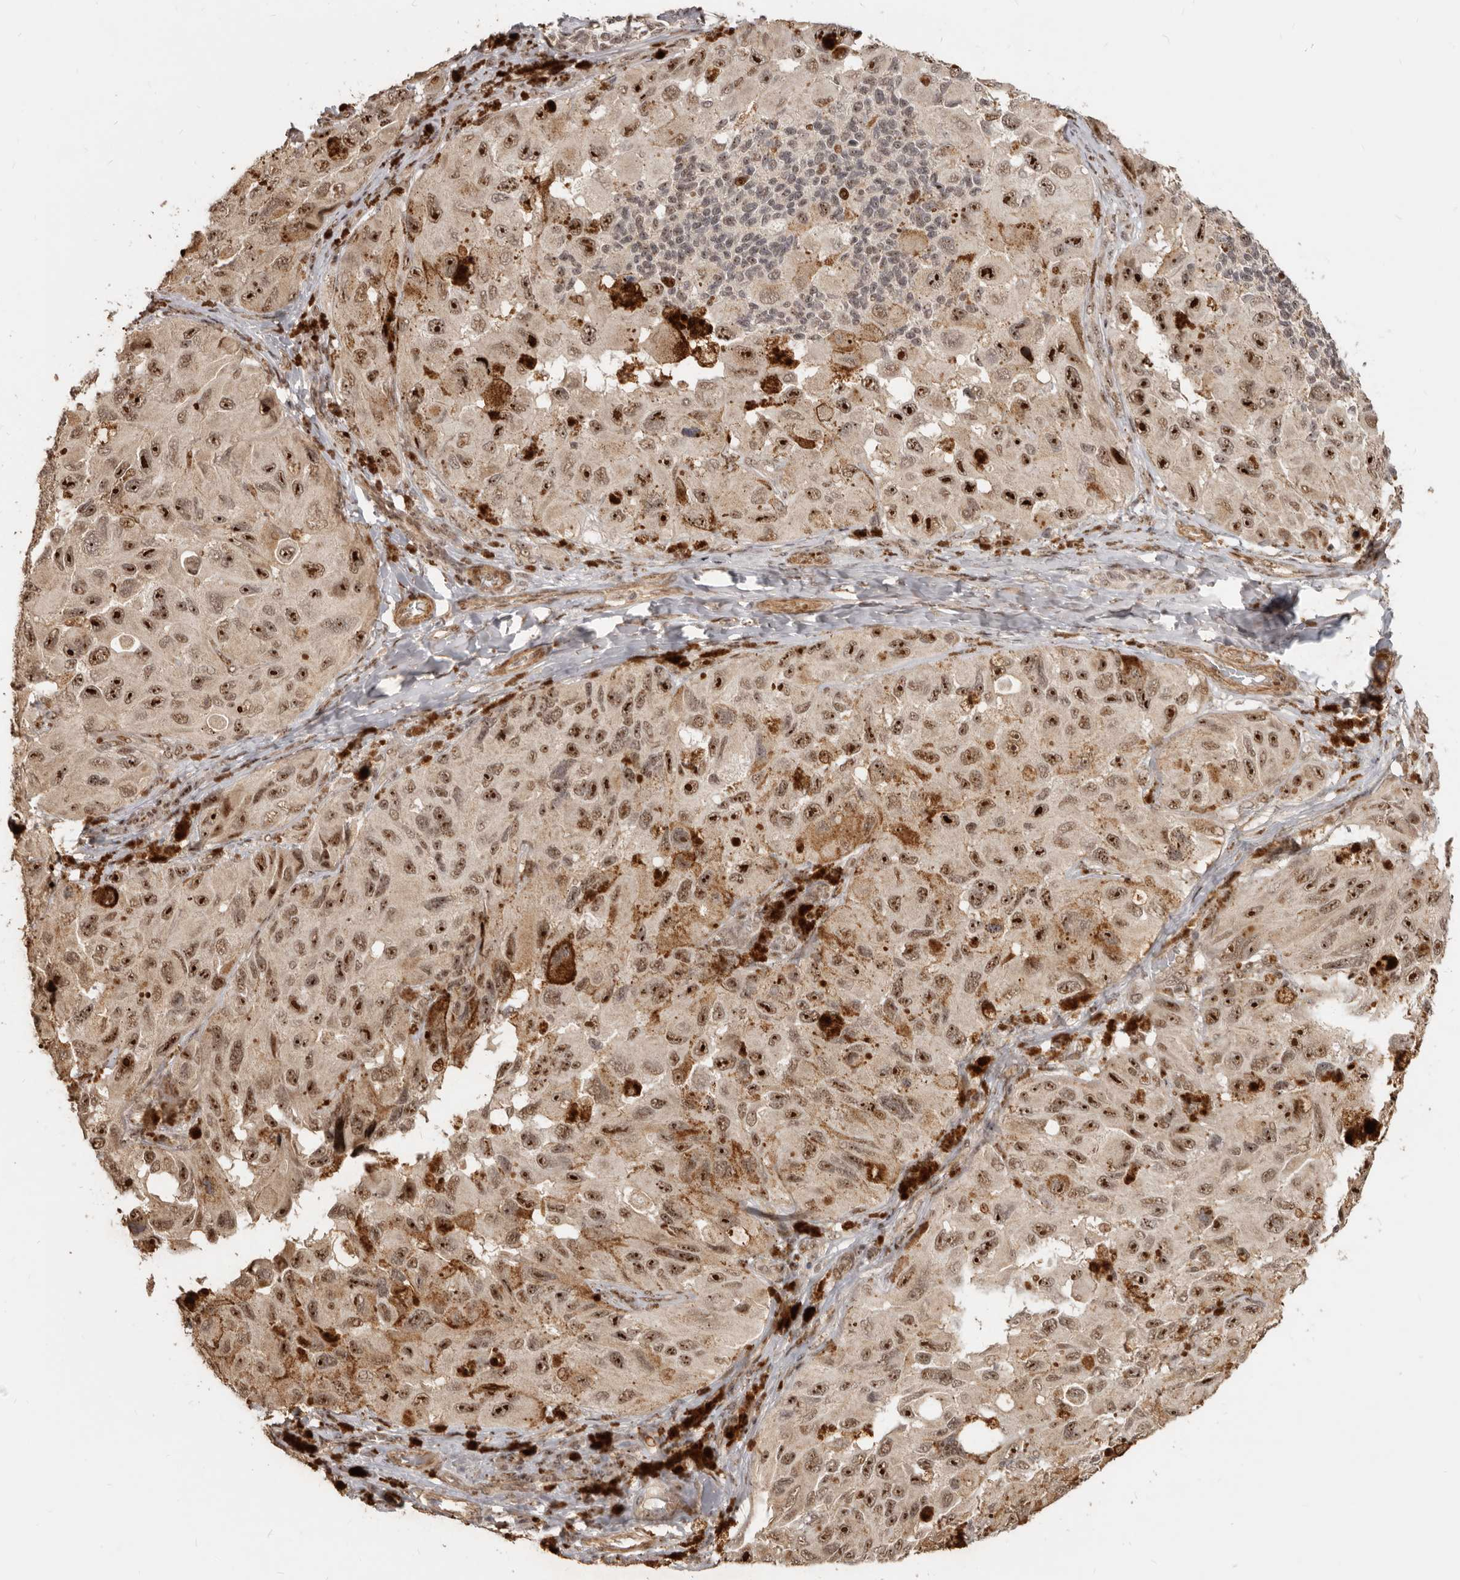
{"staining": {"intensity": "moderate", "quantity": ">75%", "location": "nuclear"}, "tissue": "melanoma", "cell_type": "Tumor cells", "image_type": "cancer", "snomed": [{"axis": "morphology", "description": "Malignant melanoma, NOS"}, {"axis": "topography", "description": "Skin"}], "caption": "Protein expression analysis of melanoma shows moderate nuclear staining in about >75% of tumor cells.", "gene": "GPBP1L1", "patient": {"sex": "female", "age": 73}}